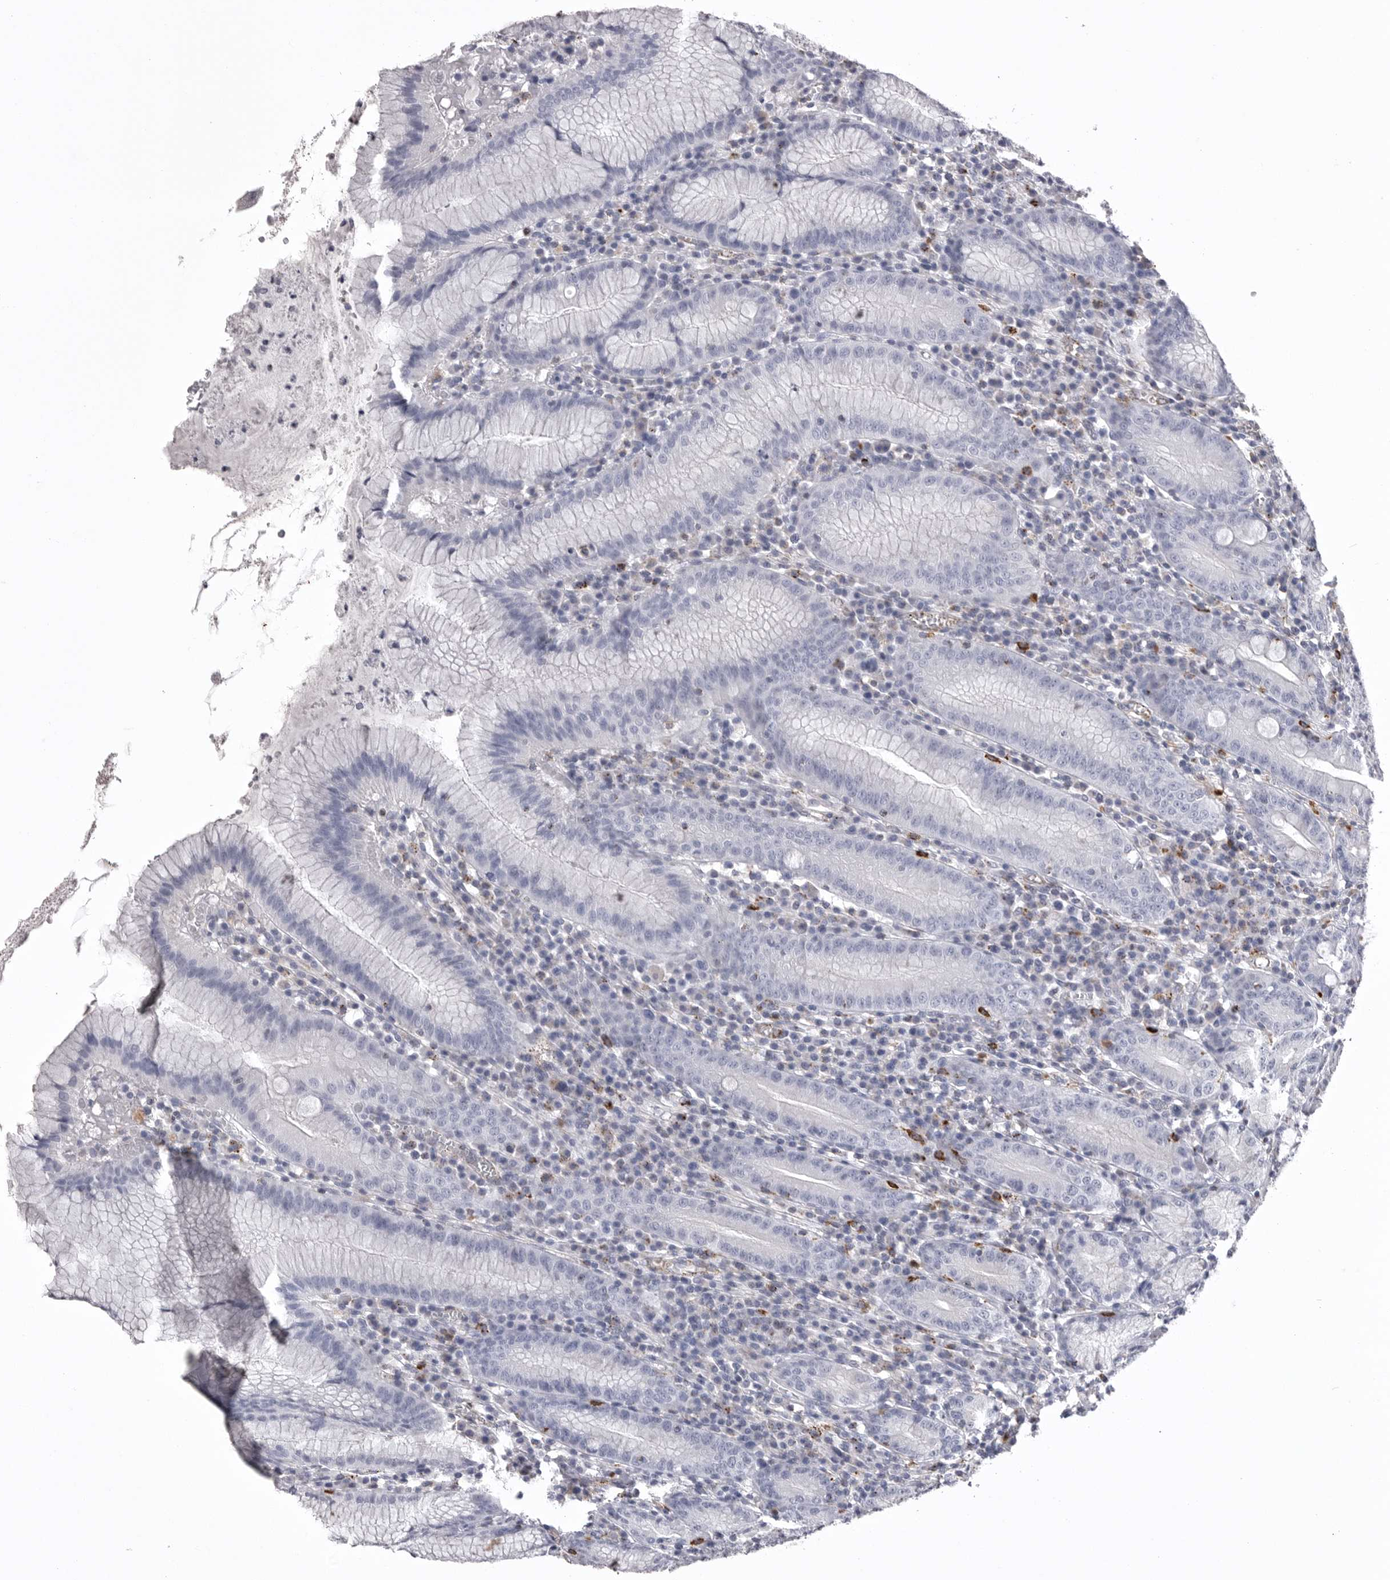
{"staining": {"intensity": "negative", "quantity": "none", "location": "none"}, "tissue": "stomach", "cell_type": "Glandular cells", "image_type": "normal", "snomed": [{"axis": "morphology", "description": "Normal tissue, NOS"}, {"axis": "topography", "description": "Stomach"}], "caption": "High power microscopy histopathology image of an immunohistochemistry photomicrograph of normal stomach, revealing no significant expression in glandular cells.", "gene": "PSPN", "patient": {"sex": "male", "age": 55}}